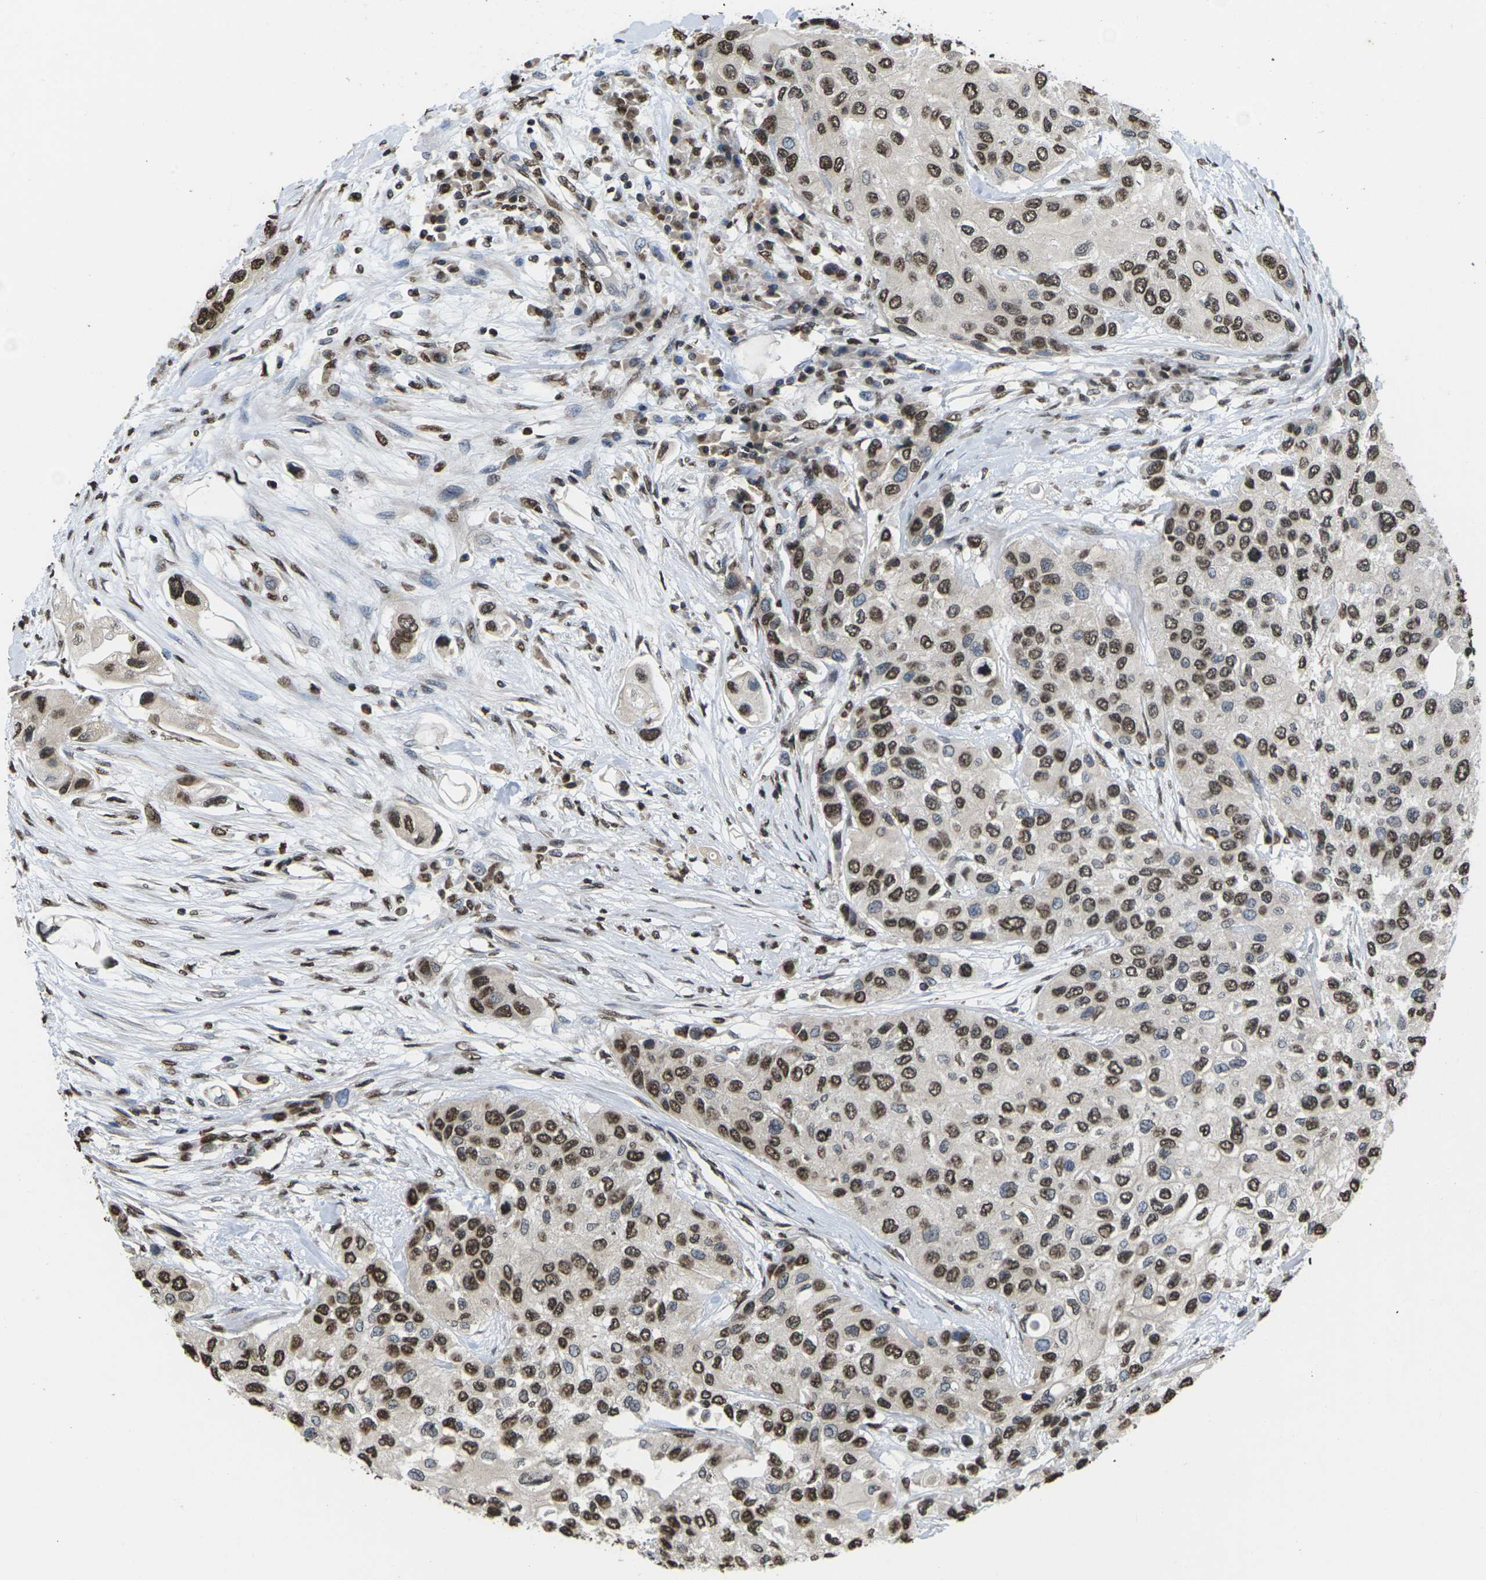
{"staining": {"intensity": "strong", "quantity": ">75%", "location": "nuclear"}, "tissue": "urothelial cancer", "cell_type": "Tumor cells", "image_type": "cancer", "snomed": [{"axis": "morphology", "description": "Urothelial carcinoma, High grade"}, {"axis": "topography", "description": "Urinary bladder"}], "caption": "Immunohistochemistry (DAB) staining of human urothelial cancer exhibits strong nuclear protein positivity in about >75% of tumor cells. The staining was performed using DAB (3,3'-diaminobenzidine) to visualize the protein expression in brown, while the nuclei were stained in blue with hematoxylin (Magnification: 20x).", "gene": "EMSY", "patient": {"sex": "female", "age": 56}}